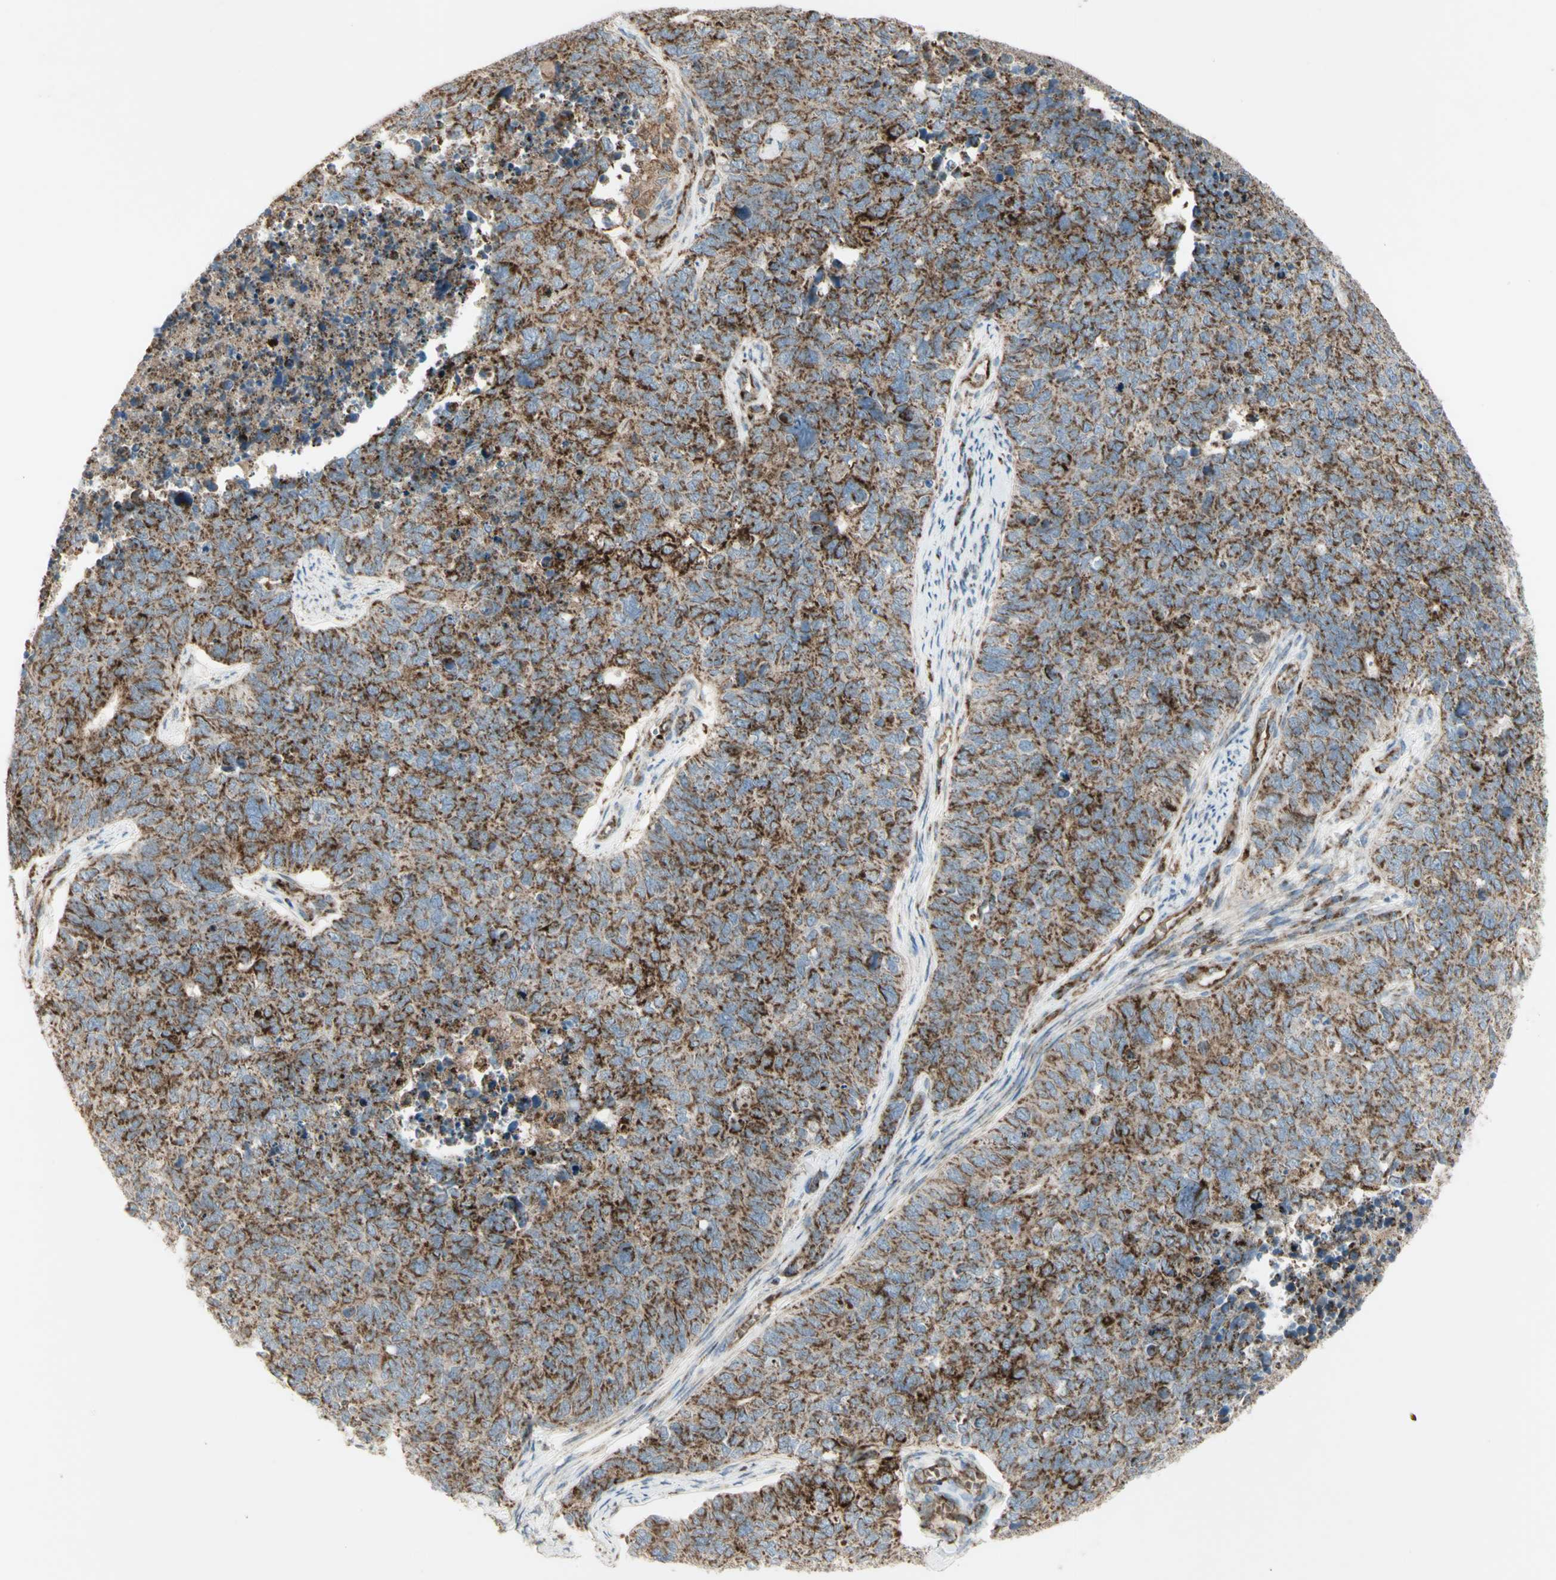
{"staining": {"intensity": "strong", "quantity": ">75%", "location": "cytoplasmic/membranous"}, "tissue": "cervical cancer", "cell_type": "Tumor cells", "image_type": "cancer", "snomed": [{"axis": "morphology", "description": "Squamous cell carcinoma, NOS"}, {"axis": "topography", "description": "Cervix"}], "caption": "This is an image of IHC staining of cervical cancer, which shows strong staining in the cytoplasmic/membranous of tumor cells.", "gene": "CYB5R1", "patient": {"sex": "female", "age": 63}}